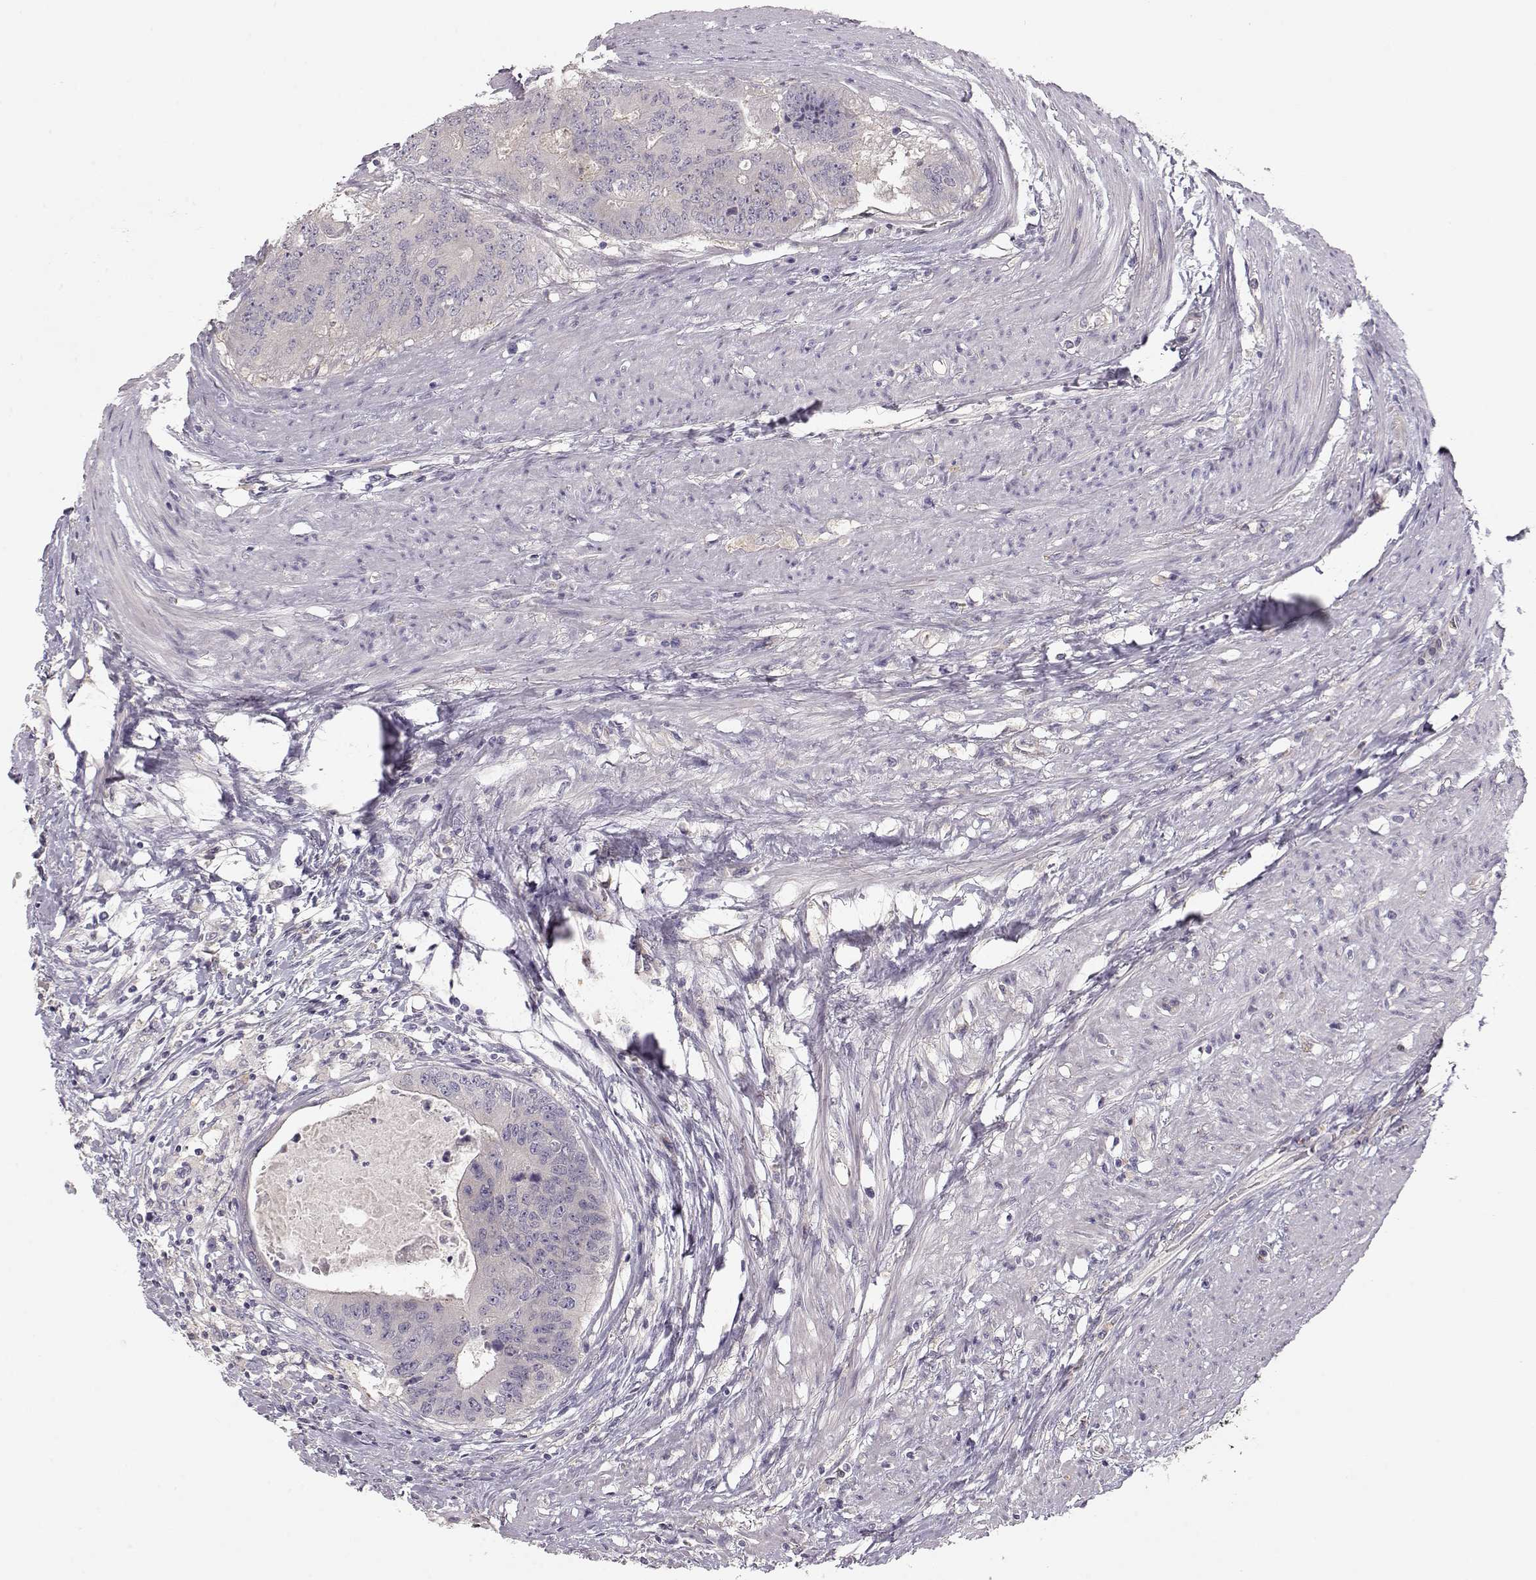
{"staining": {"intensity": "negative", "quantity": "none", "location": "none"}, "tissue": "colorectal cancer", "cell_type": "Tumor cells", "image_type": "cancer", "snomed": [{"axis": "morphology", "description": "Adenocarcinoma, NOS"}, {"axis": "topography", "description": "Rectum"}], "caption": "High power microscopy micrograph of an immunohistochemistry (IHC) photomicrograph of colorectal cancer (adenocarcinoma), revealing no significant staining in tumor cells. (DAB IHC with hematoxylin counter stain).", "gene": "ARHGAP8", "patient": {"sex": "male", "age": 59}}